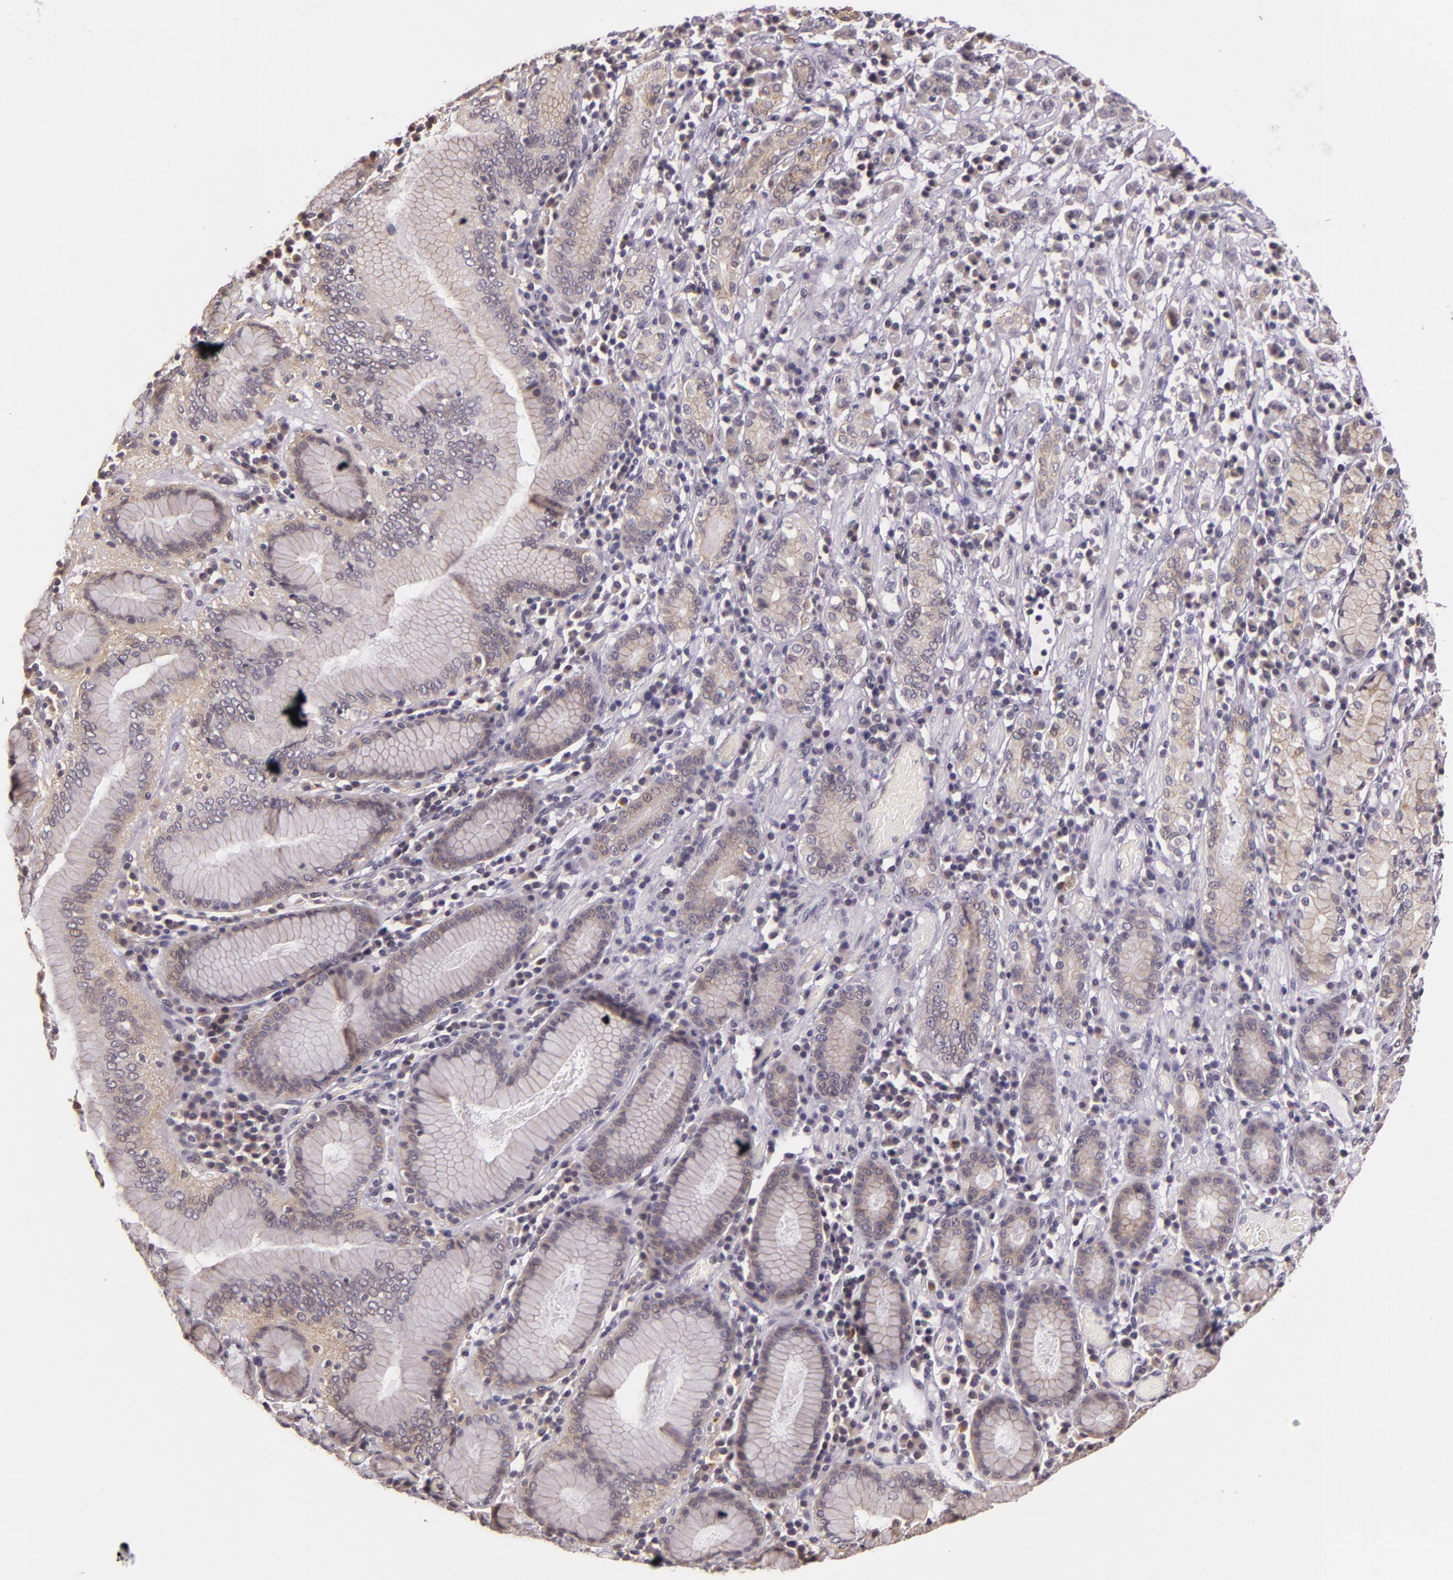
{"staining": {"intensity": "negative", "quantity": "none", "location": "none"}, "tissue": "stomach cancer", "cell_type": "Tumor cells", "image_type": "cancer", "snomed": [{"axis": "morphology", "description": "Adenocarcinoma, NOS"}, {"axis": "topography", "description": "Stomach, lower"}], "caption": "This is an immunohistochemistry histopathology image of stomach cancer. There is no positivity in tumor cells.", "gene": "ARMH4", "patient": {"sex": "male", "age": 88}}